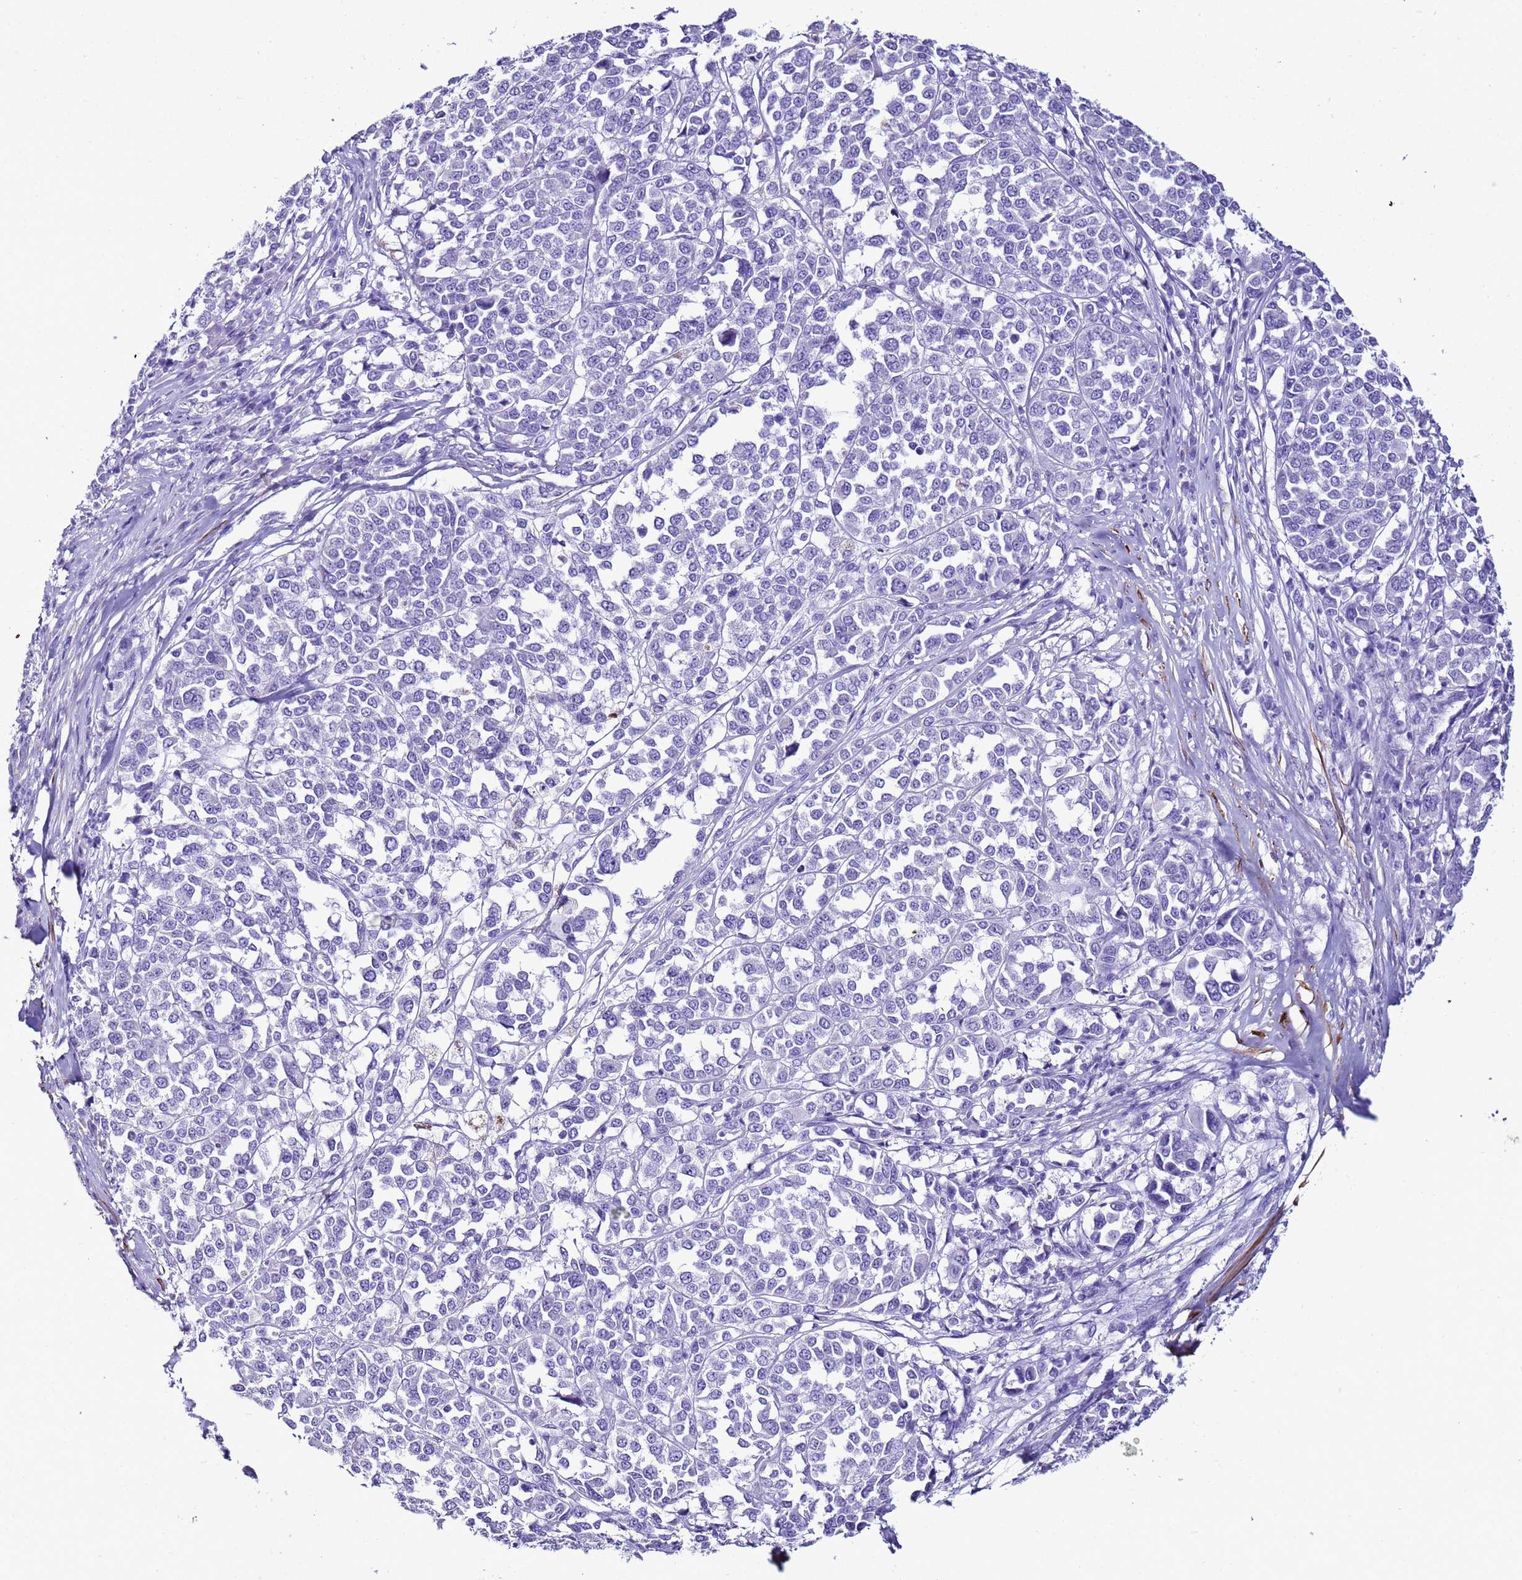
{"staining": {"intensity": "negative", "quantity": "none", "location": "none"}, "tissue": "melanoma", "cell_type": "Tumor cells", "image_type": "cancer", "snomed": [{"axis": "morphology", "description": "Malignant melanoma, Metastatic site"}, {"axis": "topography", "description": "Lymph node"}], "caption": "Tumor cells show no significant expression in melanoma.", "gene": "LCMT1", "patient": {"sex": "male", "age": 44}}